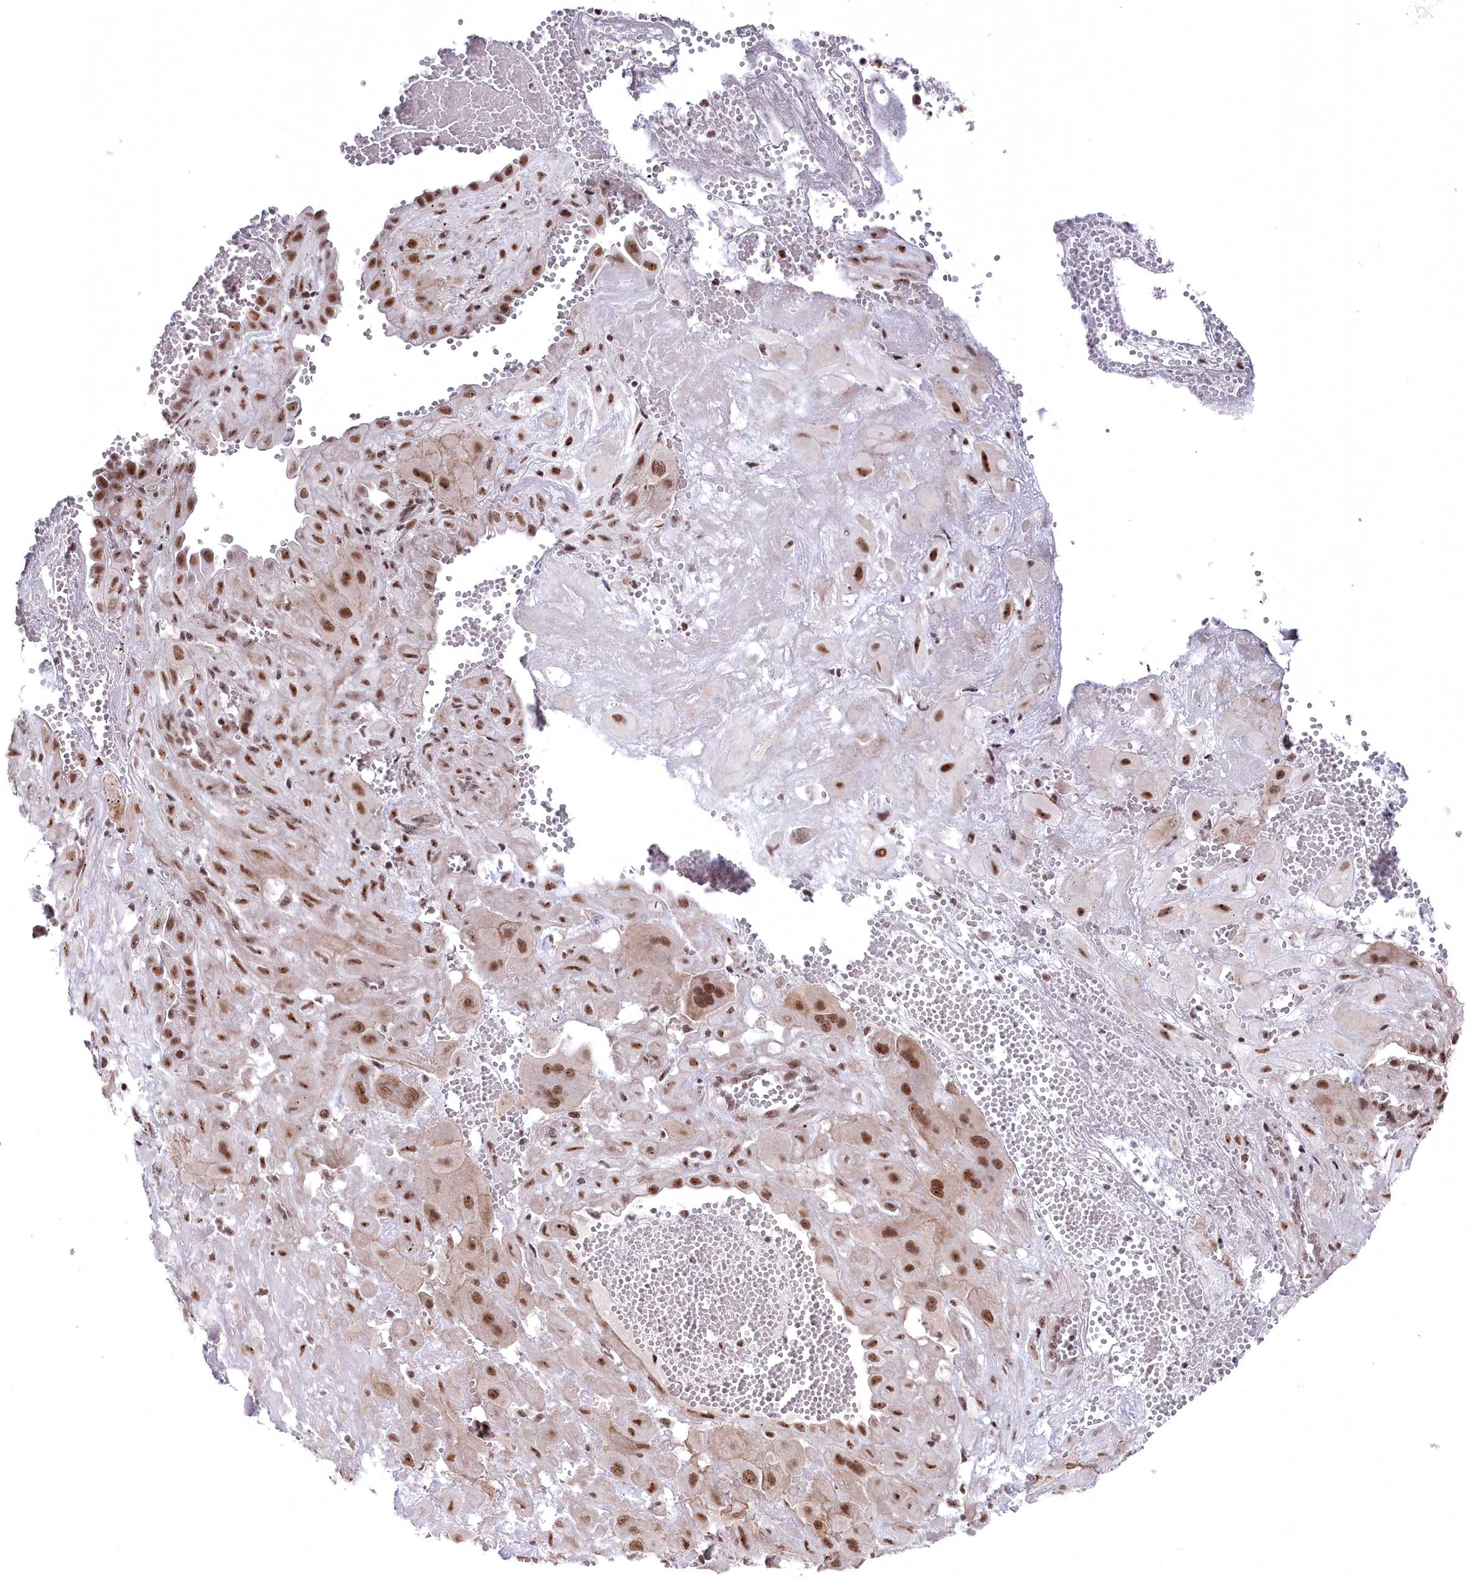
{"staining": {"intensity": "moderate", "quantity": ">75%", "location": "nuclear"}, "tissue": "cervical cancer", "cell_type": "Tumor cells", "image_type": "cancer", "snomed": [{"axis": "morphology", "description": "Squamous cell carcinoma, NOS"}, {"axis": "topography", "description": "Cervix"}], "caption": "Brown immunohistochemical staining in squamous cell carcinoma (cervical) reveals moderate nuclear positivity in approximately >75% of tumor cells. (IHC, brightfield microscopy, high magnification).", "gene": "POLR2H", "patient": {"sex": "female", "age": 34}}